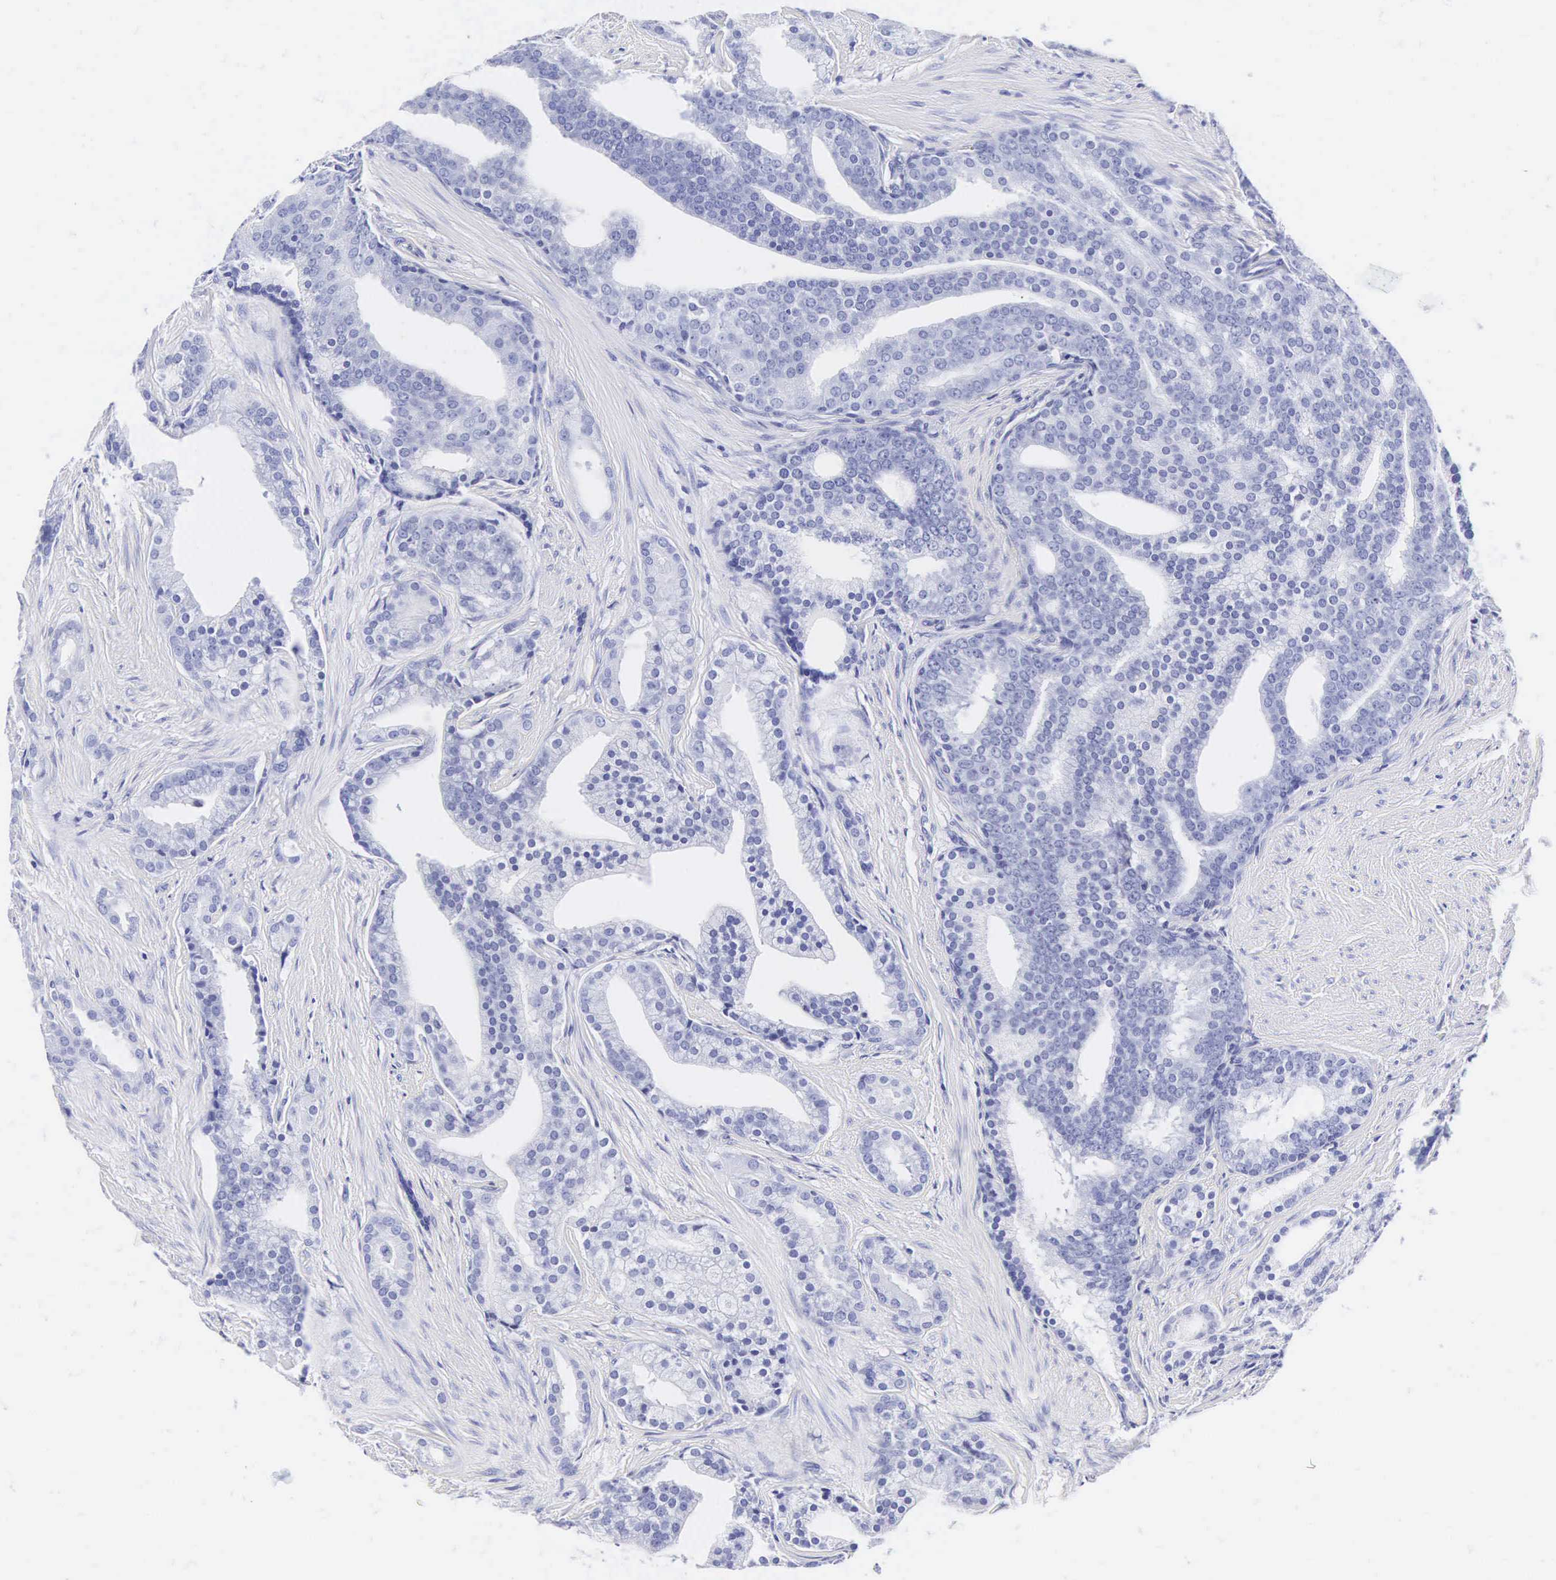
{"staining": {"intensity": "negative", "quantity": "none", "location": "none"}, "tissue": "prostate cancer", "cell_type": "Tumor cells", "image_type": "cancer", "snomed": [{"axis": "morphology", "description": "Adenocarcinoma, Low grade"}, {"axis": "topography", "description": "Prostate"}], "caption": "Tumor cells show no significant staining in prostate adenocarcinoma (low-grade).", "gene": "INS", "patient": {"sex": "male", "age": 71}}